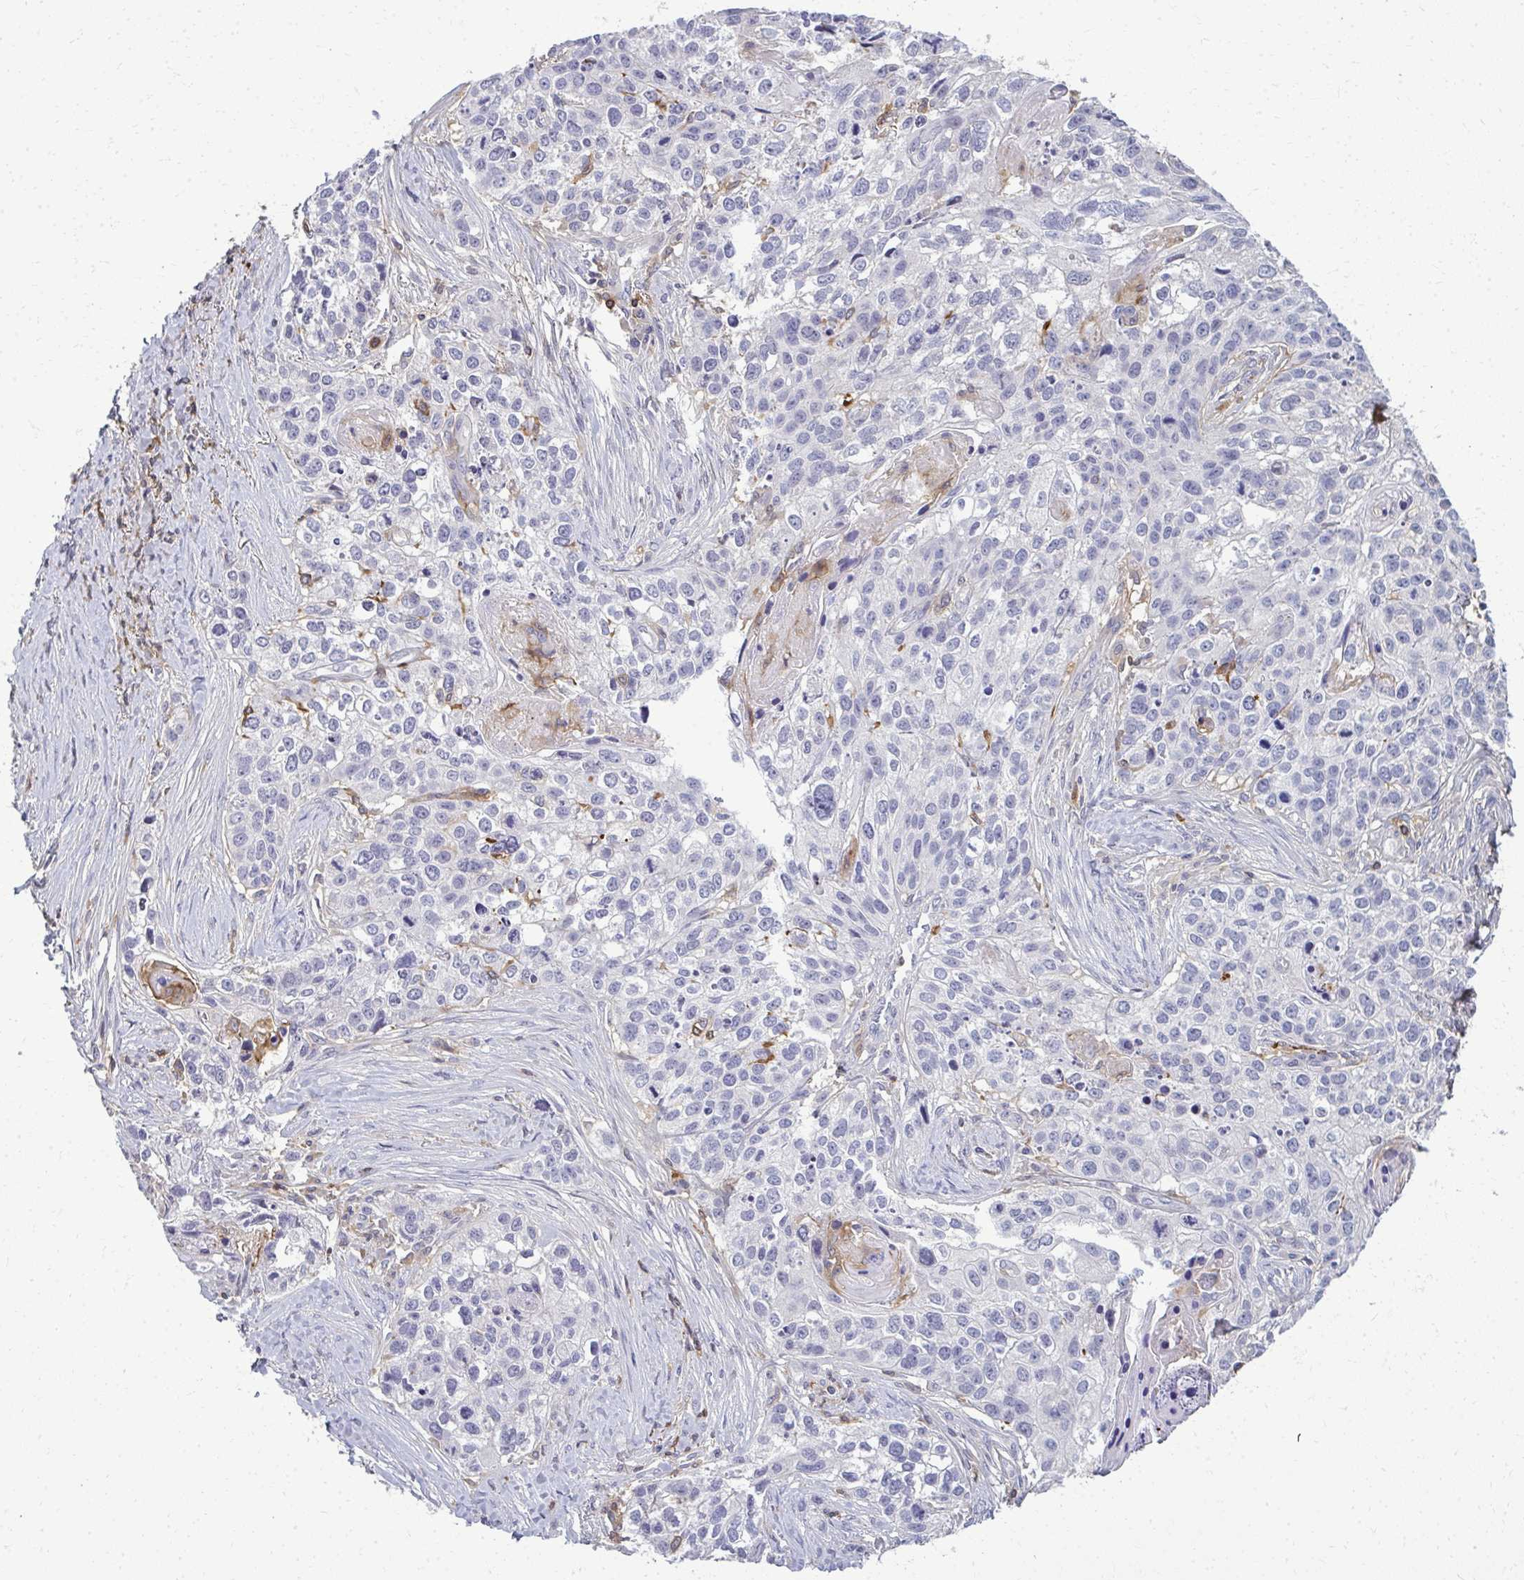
{"staining": {"intensity": "negative", "quantity": "none", "location": "none"}, "tissue": "lung cancer", "cell_type": "Tumor cells", "image_type": "cancer", "snomed": [{"axis": "morphology", "description": "Squamous cell carcinoma, NOS"}, {"axis": "topography", "description": "Lung"}], "caption": "Squamous cell carcinoma (lung) was stained to show a protein in brown. There is no significant positivity in tumor cells. (Brightfield microscopy of DAB (3,3'-diaminobenzidine) immunohistochemistry (IHC) at high magnification).", "gene": "AP5M1", "patient": {"sex": "male", "age": 74}}